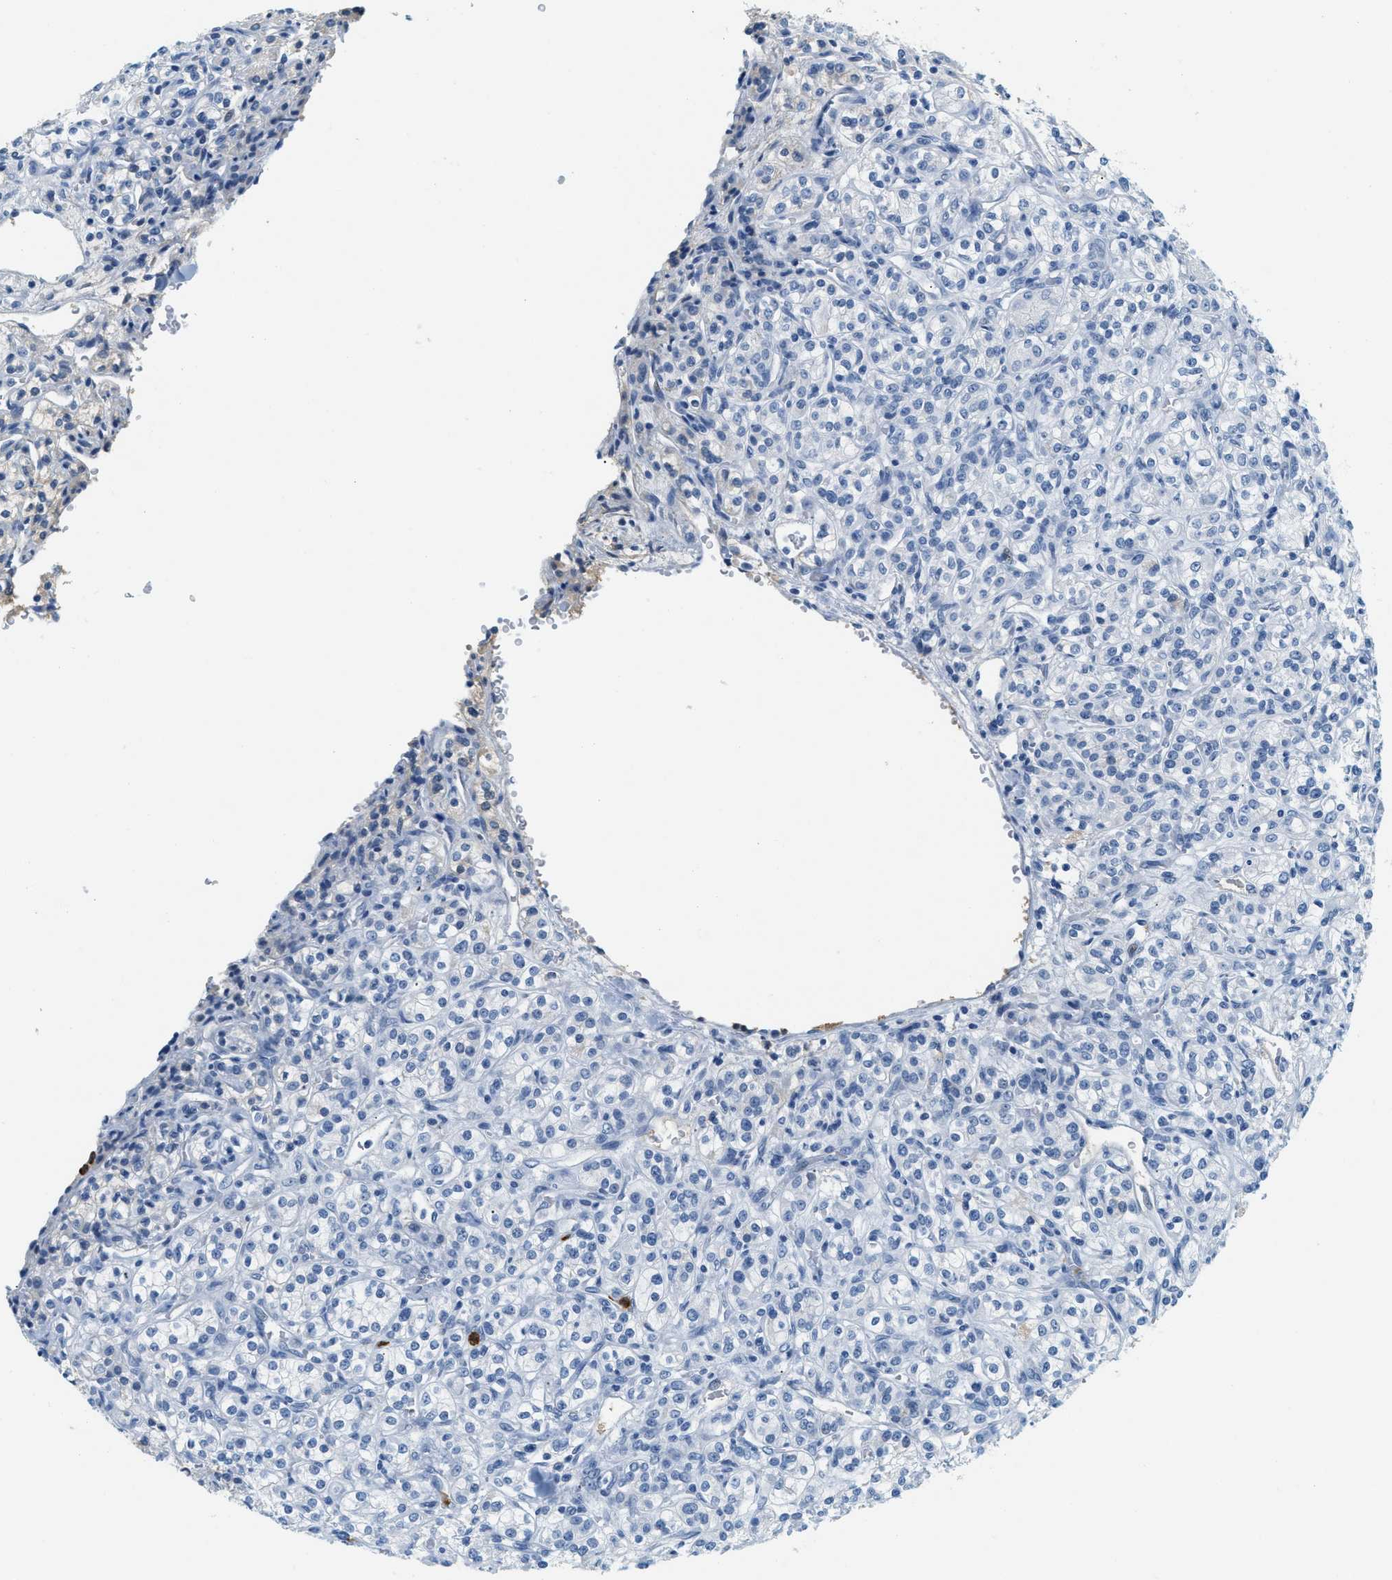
{"staining": {"intensity": "negative", "quantity": "none", "location": "none"}, "tissue": "renal cancer", "cell_type": "Tumor cells", "image_type": "cancer", "snomed": [{"axis": "morphology", "description": "Adenocarcinoma, NOS"}, {"axis": "topography", "description": "Kidney"}], "caption": "This is a histopathology image of immunohistochemistry staining of renal adenocarcinoma, which shows no staining in tumor cells.", "gene": "LCN2", "patient": {"sex": "male", "age": 77}}